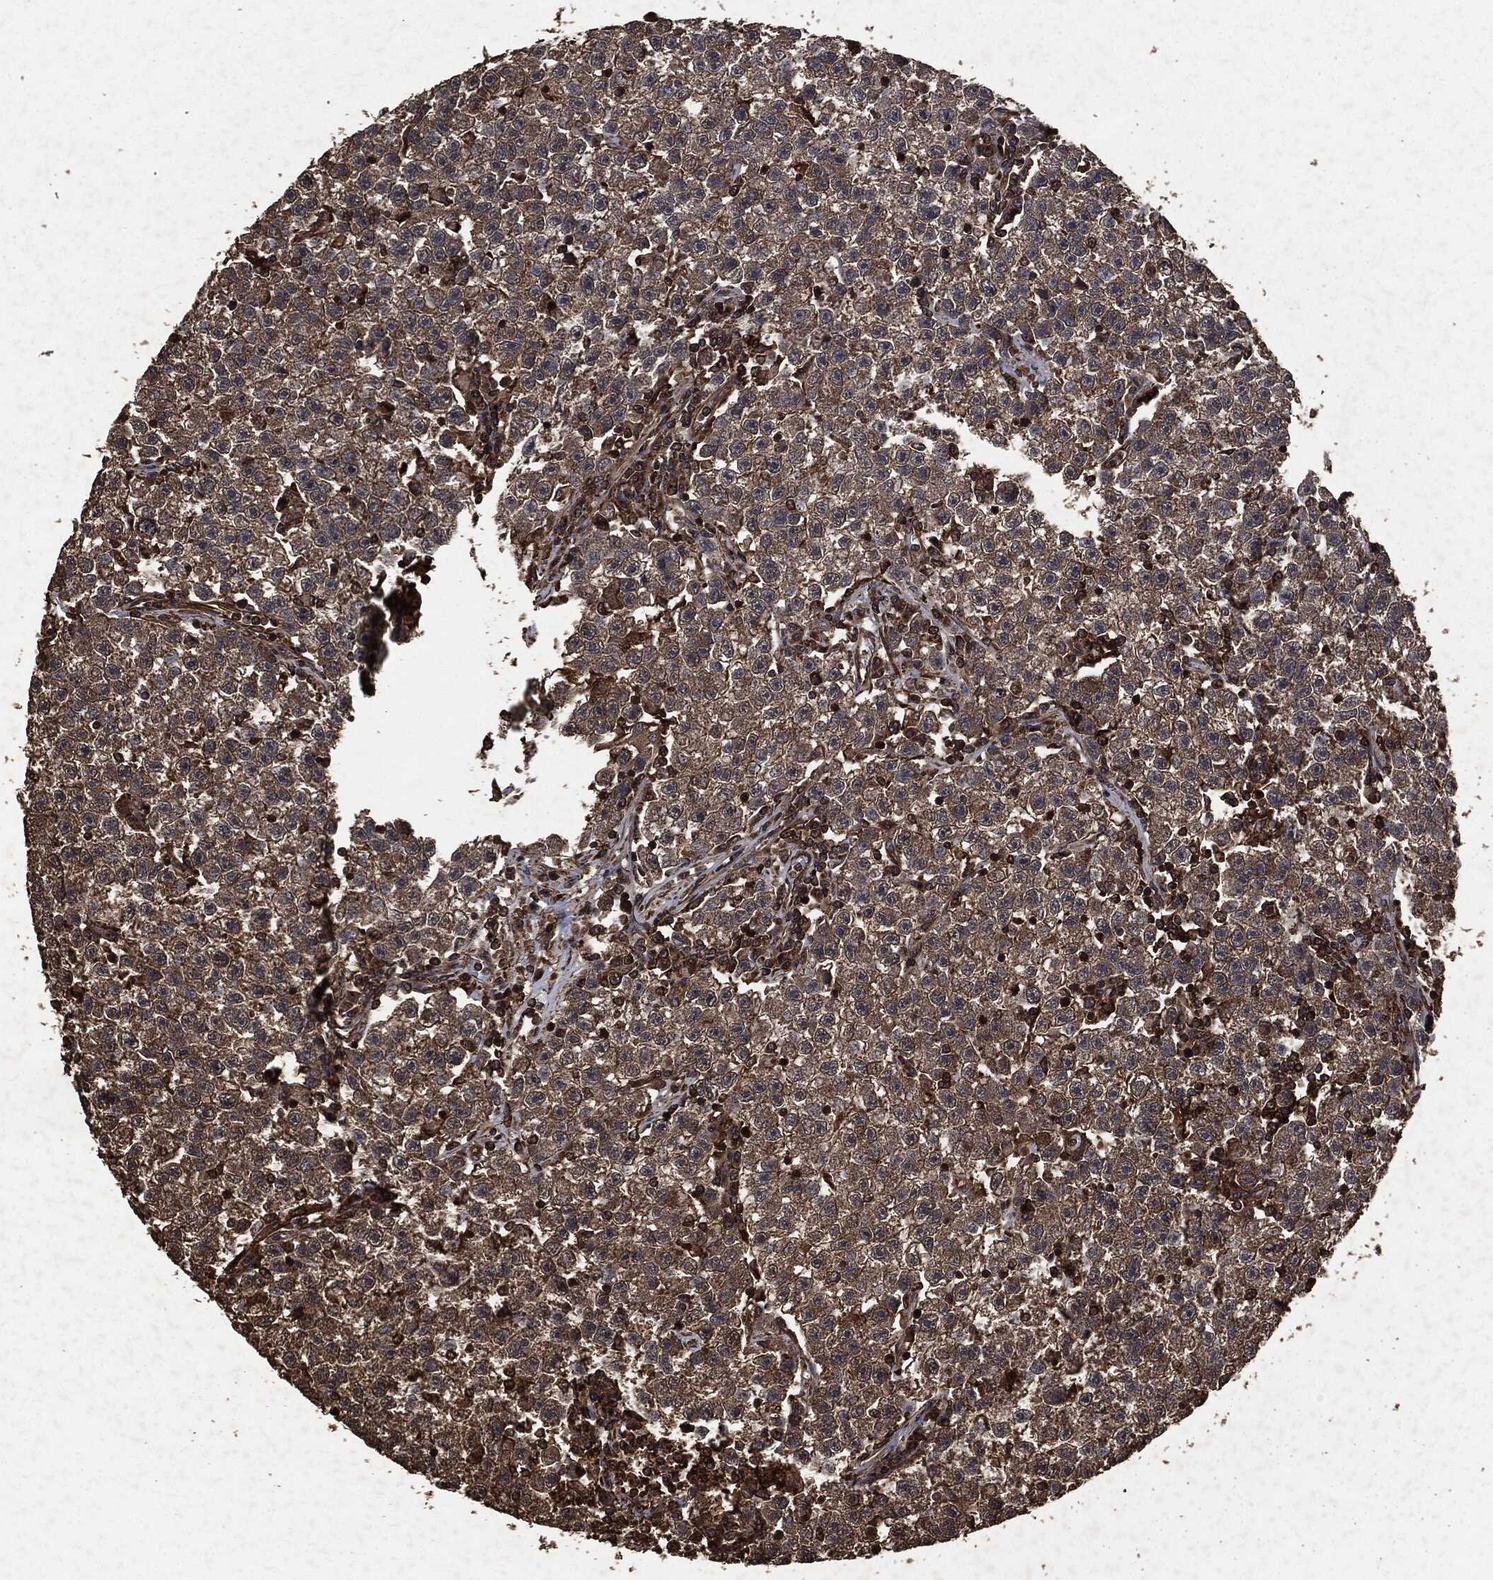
{"staining": {"intensity": "moderate", "quantity": "25%-75%", "location": "cytoplasmic/membranous"}, "tissue": "testis cancer", "cell_type": "Tumor cells", "image_type": "cancer", "snomed": [{"axis": "morphology", "description": "Seminoma, NOS"}, {"axis": "topography", "description": "Testis"}], "caption": "Human testis cancer (seminoma) stained with a brown dye displays moderate cytoplasmic/membranous positive positivity in approximately 25%-75% of tumor cells.", "gene": "HRAS", "patient": {"sex": "male", "age": 22}}